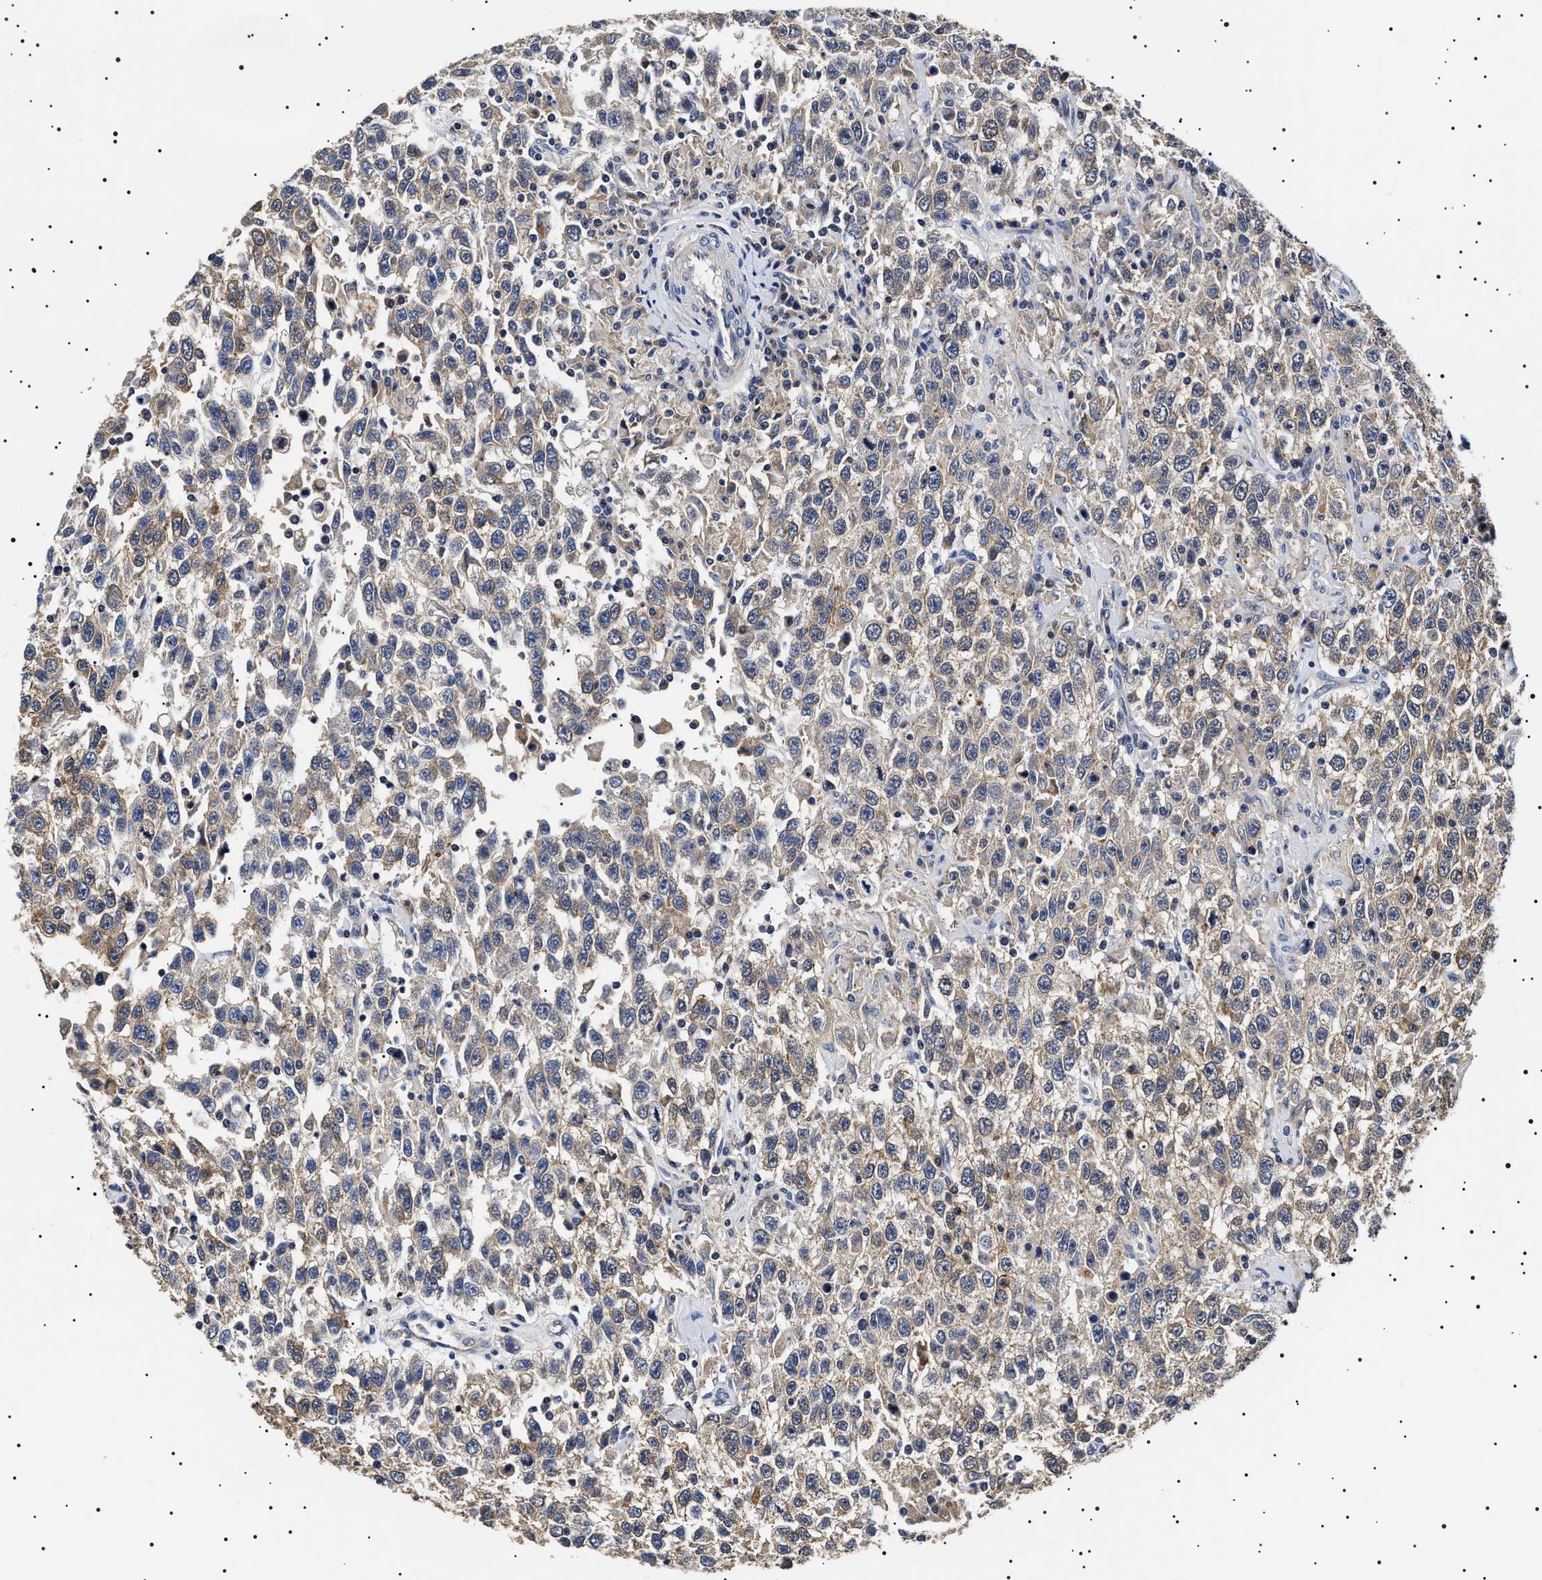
{"staining": {"intensity": "weak", "quantity": "25%-75%", "location": "cytoplasmic/membranous"}, "tissue": "testis cancer", "cell_type": "Tumor cells", "image_type": "cancer", "snomed": [{"axis": "morphology", "description": "Seminoma, NOS"}, {"axis": "topography", "description": "Testis"}], "caption": "A low amount of weak cytoplasmic/membranous staining is appreciated in approximately 25%-75% of tumor cells in testis cancer (seminoma) tissue.", "gene": "SLC4A7", "patient": {"sex": "male", "age": 41}}